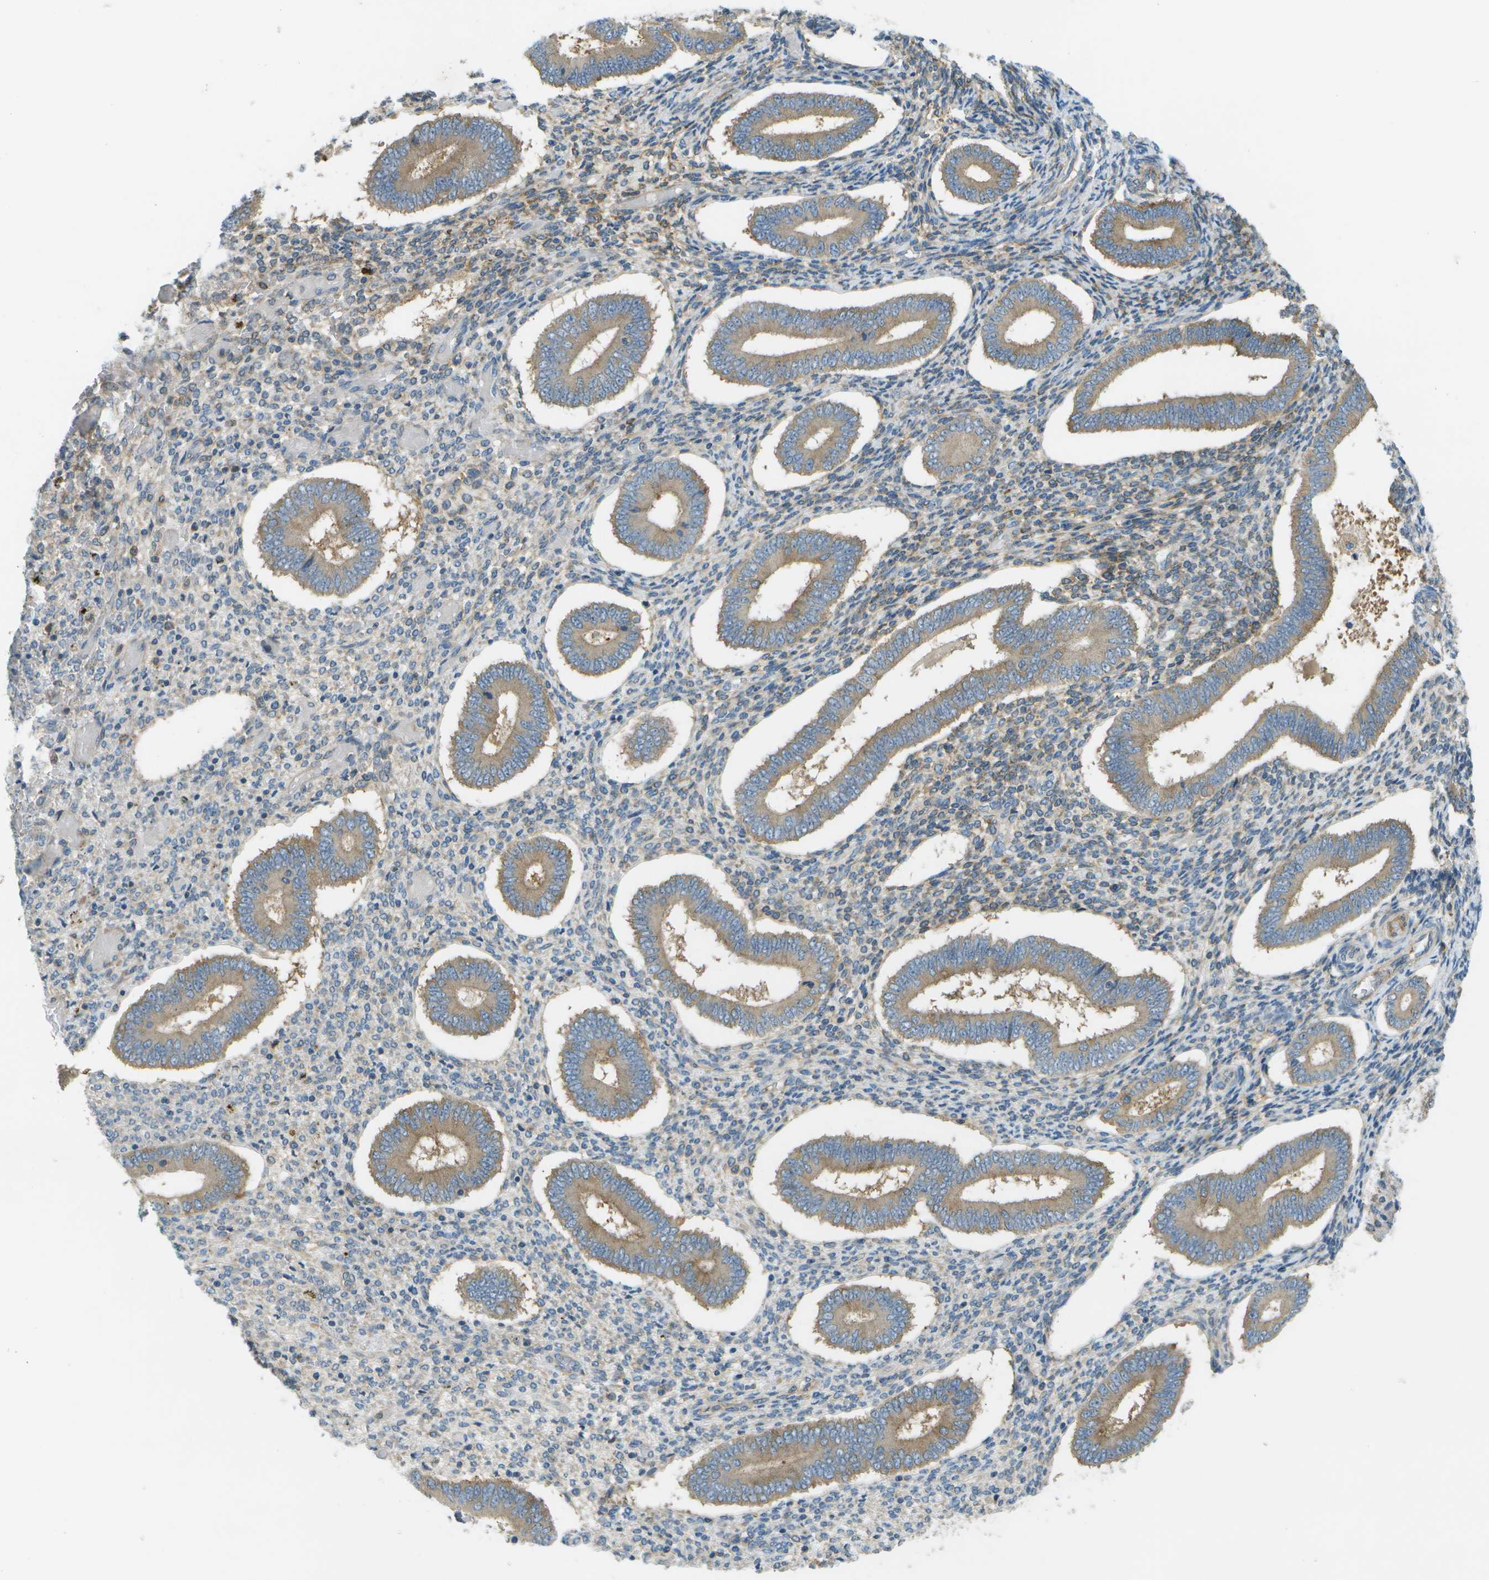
{"staining": {"intensity": "negative", "quantity": "none", "location": "none"}, "tissue": "endometrium", "cell_type": "Cells in endometrial stroma", "image_type": "normal", "snomed": [{"axis": "morphology", "description": "Normal tissue, NOS"}, {"axis": "topography", "description": "Endometrium"}], "caption": "Endometrium was stained to show a protein in brown. There is no significant positivity in cells in endometrial stroma. (DAB immunohistochemistry (IHC) with hematoxylin counter stain).", "gene": "WNK2", "patient": {"sex": "female", "age": 42}}